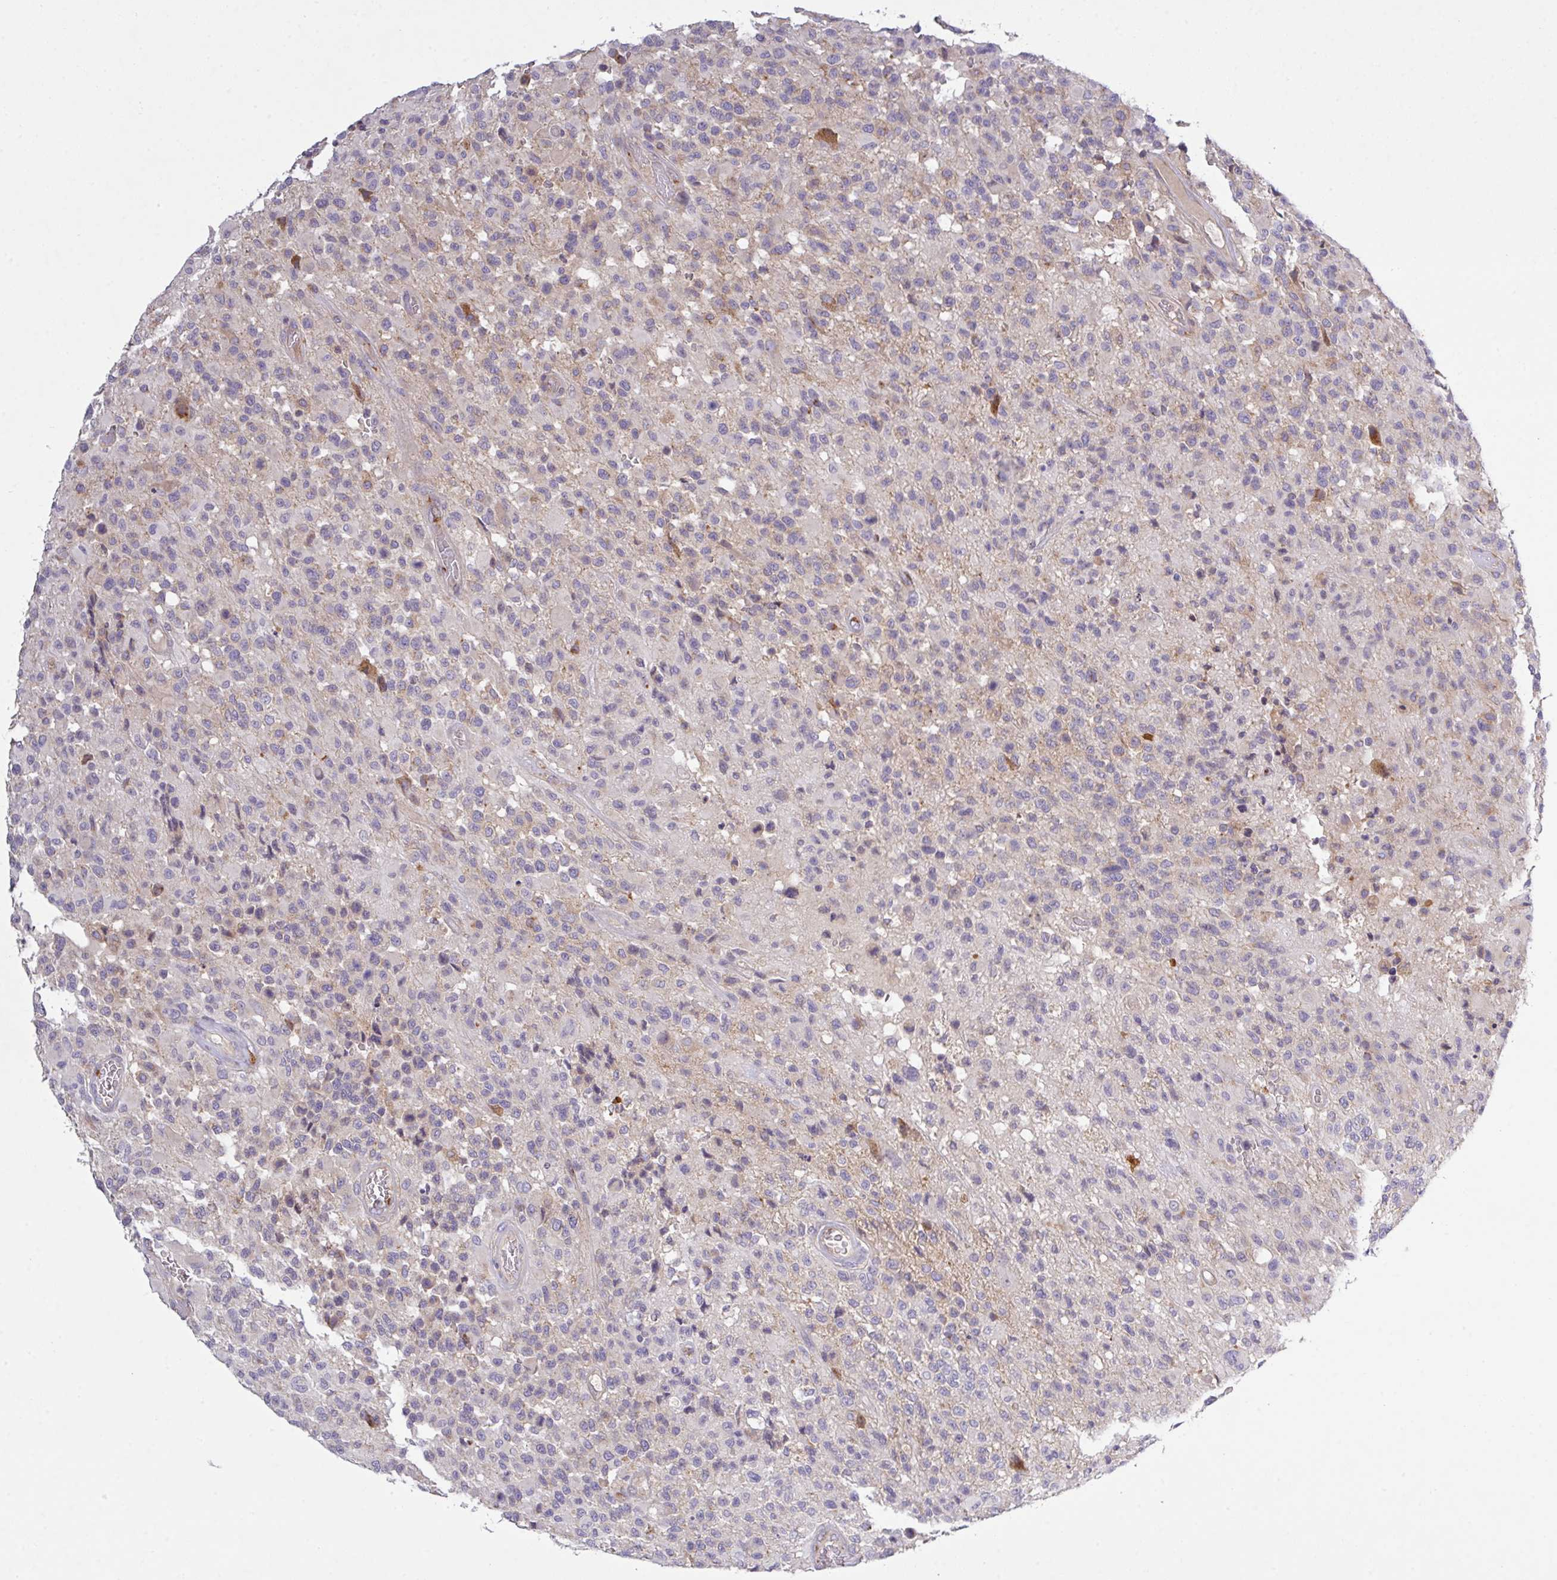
{"staining": {"intensity": "weak", "quantity": "<25%", "location": "cytoplasmic/membranous"}, "tissue": "glioma", "cell_type": "Tumor cells", "image_type": "cancer", "snomed": [{"axis": "morphology", "description": "Glioma, malignant, High grade"}, {"axis": "morphology", "description": "Glioblastoma, NOS"}, {"axis": "topography", "description": "Brain"}], "caption": "Protein analysis of glioma shows no significant positivity in tumor cells.", "gene": "VTI1A", "patient": {"sex": "male", "age": 60}}